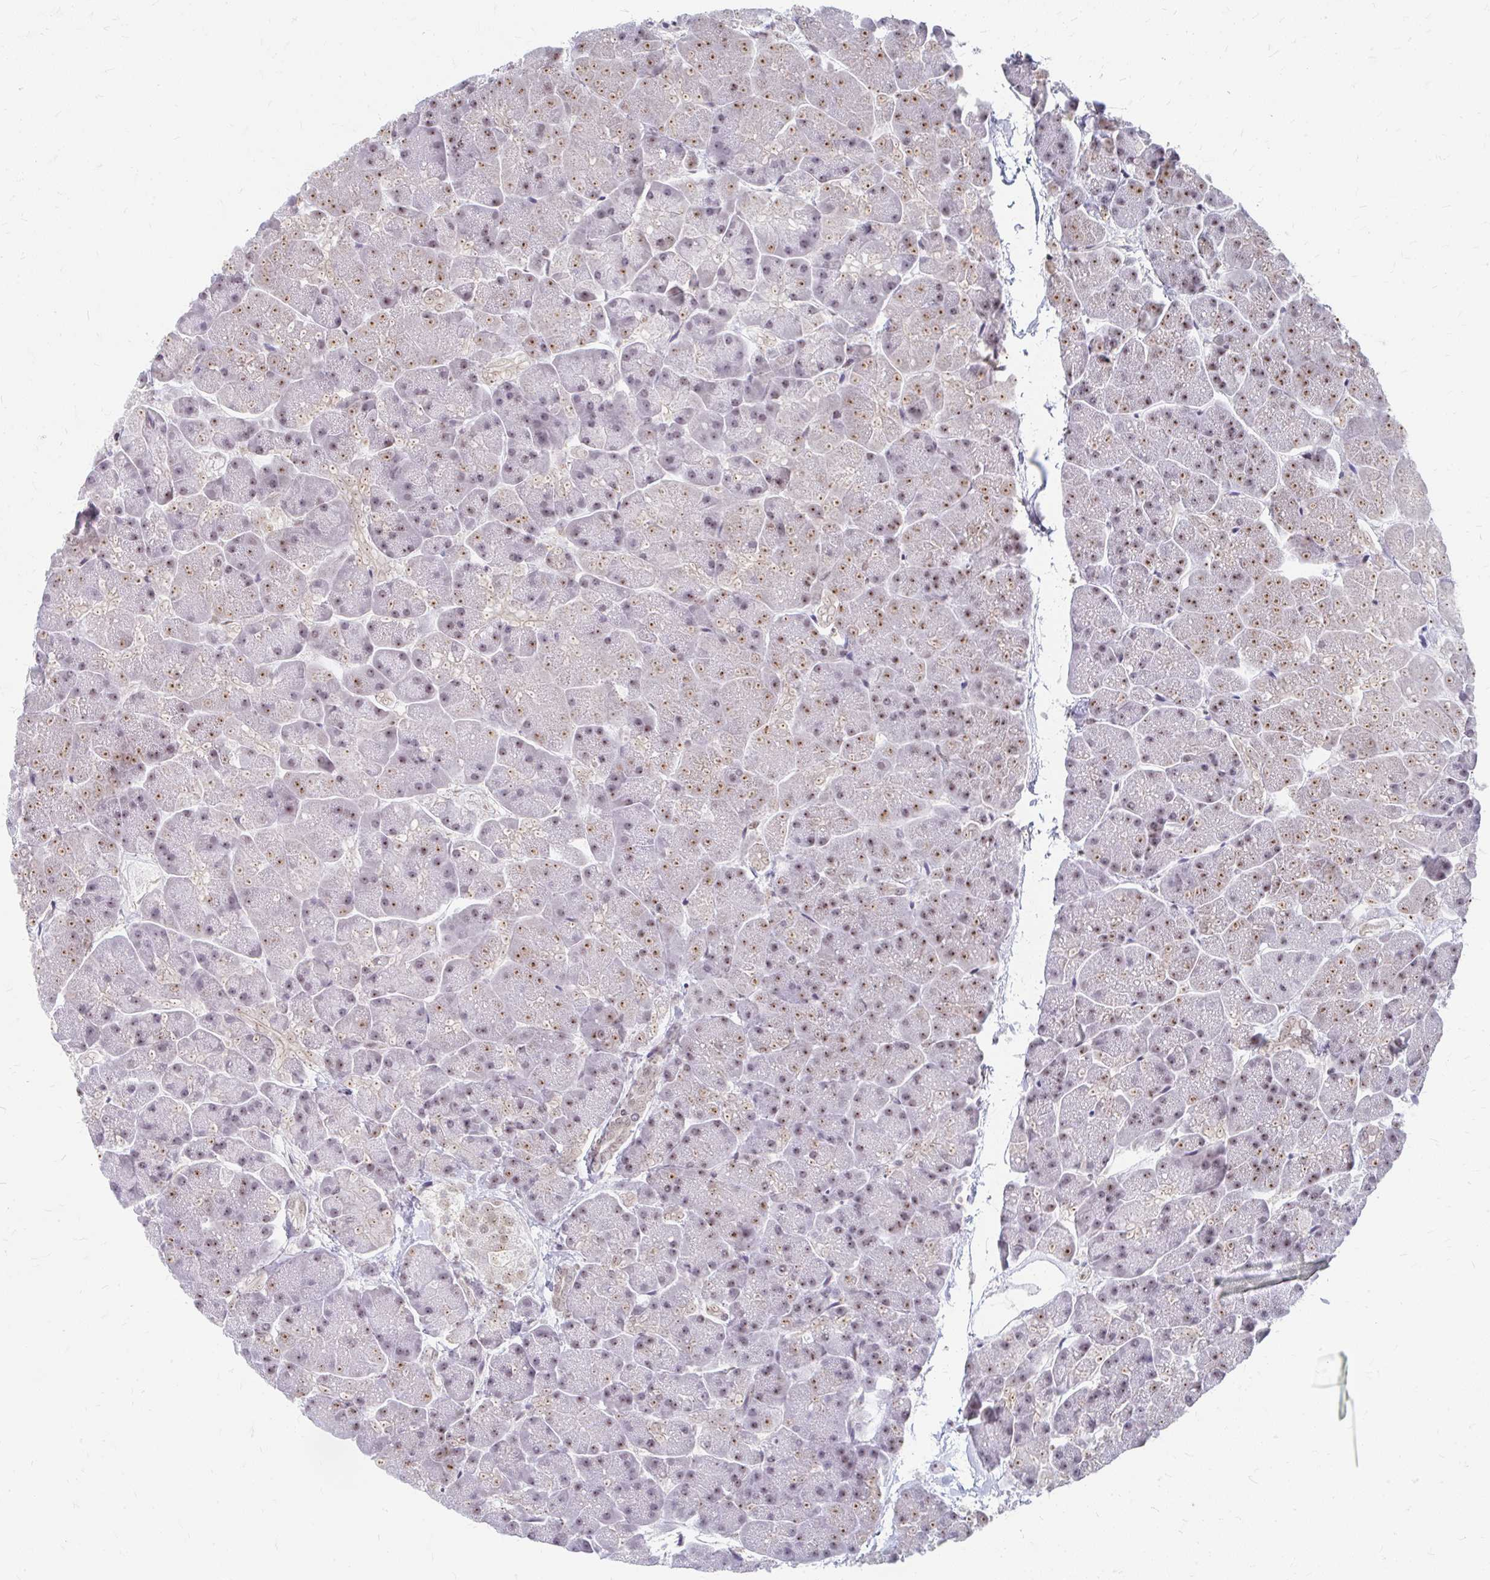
{"staining": {"intensity": "moderate", "quantity": "25%-75%", "location": "nuclear"}, "tissue": "pancreas", "cell_type": "Exocrine glandular cells", "image_type": "normal", "snomed": [{"axis": "morphology", "description": "Normal tissue, NOS"}, {"axis": "topography", "description": "Pancreas"}, {"axis": "topography", "description": "Peripheral nerve tissue"}], "caption": "A histopathology image showing moderate nuclear positivity in about 25%-75% of exocrine glandular cells in benign pancreas, as visualized by brown immunohistochemical staining.", "gene": "GTF2H1", "patient": {"sex": "male", "age": 54}}